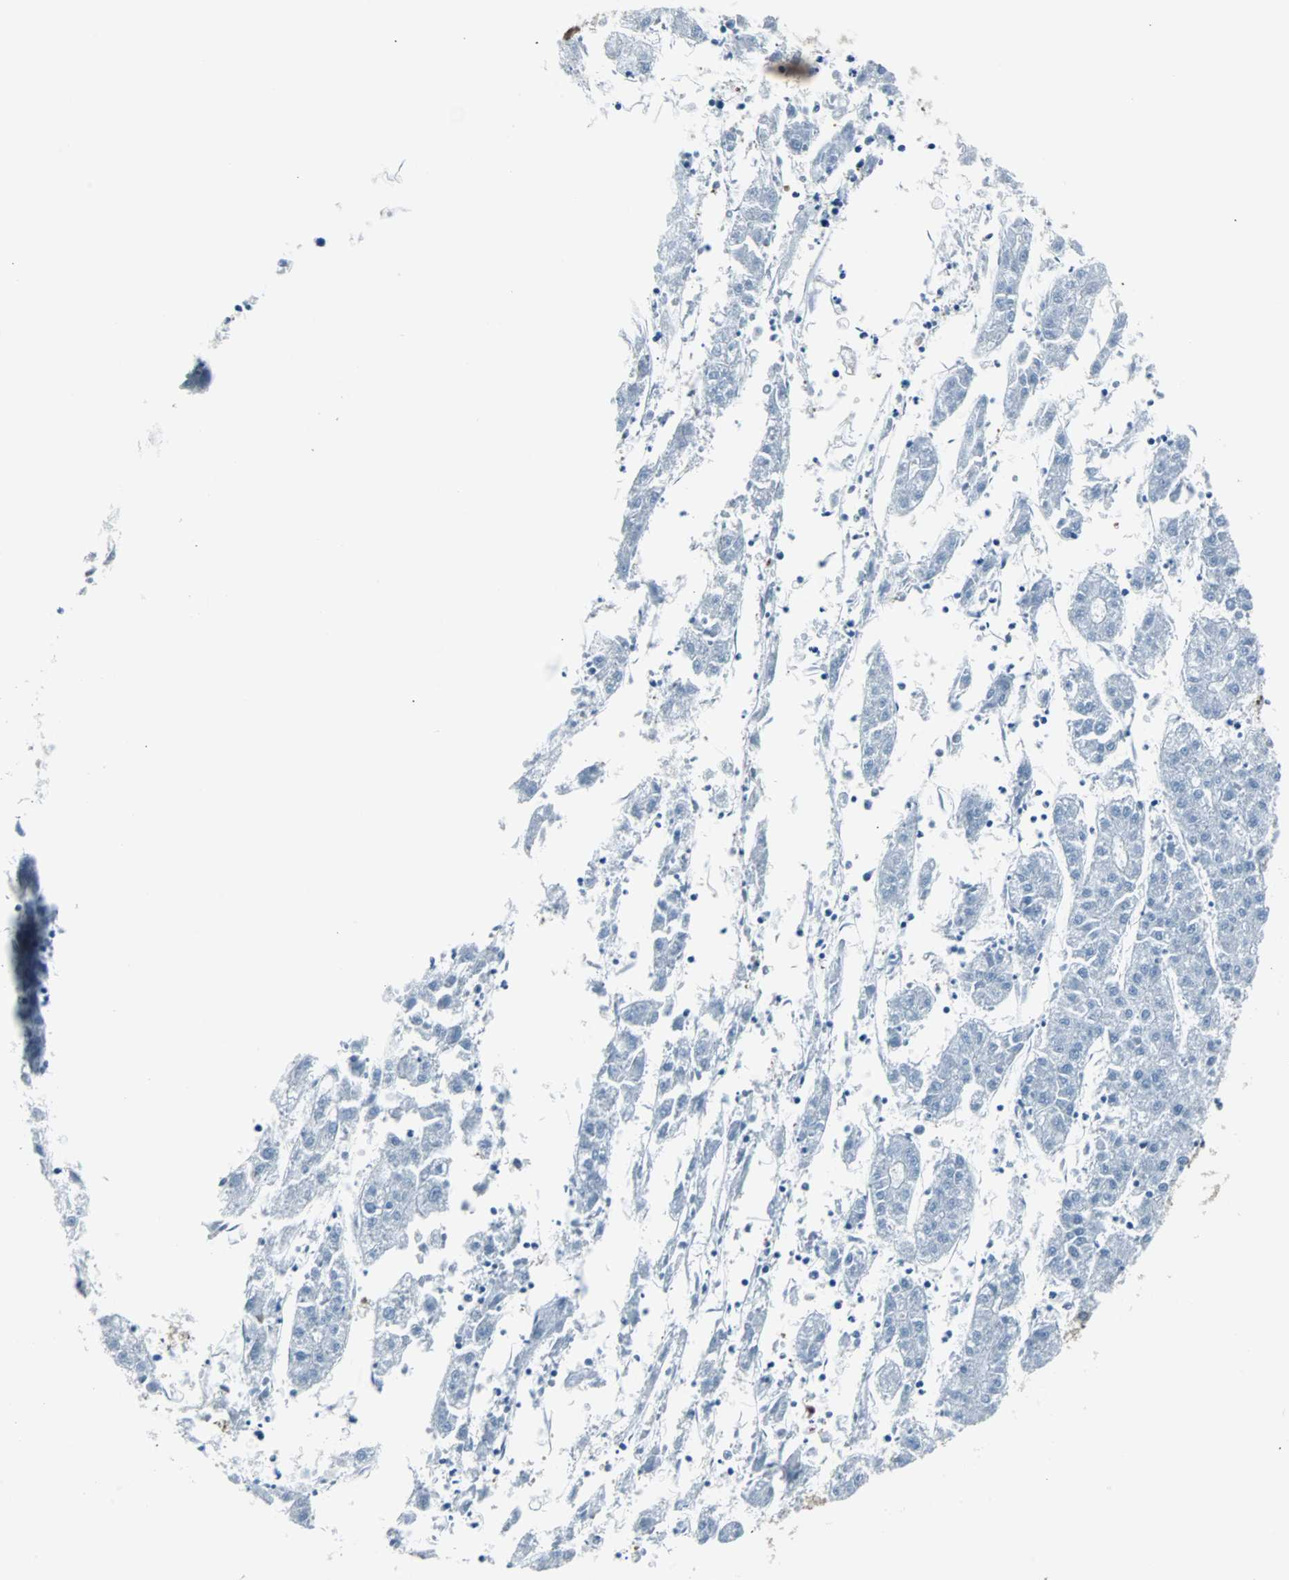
{"staining": {"intensity": "weak", "quantity": "<25%", "location": "cytoplasmic/membranous"}, "tissue": "liver cancer", "cell_type": "Tumor cells", "image_type": "cancer", "snomed": [{"axis": "morphology", "description": "Carcinoma, Hepatocellular, NOS"}, {"axis": "topography", "description": "Liver"}], "caption": "A photomicrograph of human hepatocellular carcinoma (liver) is negative for staining in tumor cells.", "gene": "VCP", "patient": {"sex": "male", "age": 72}}